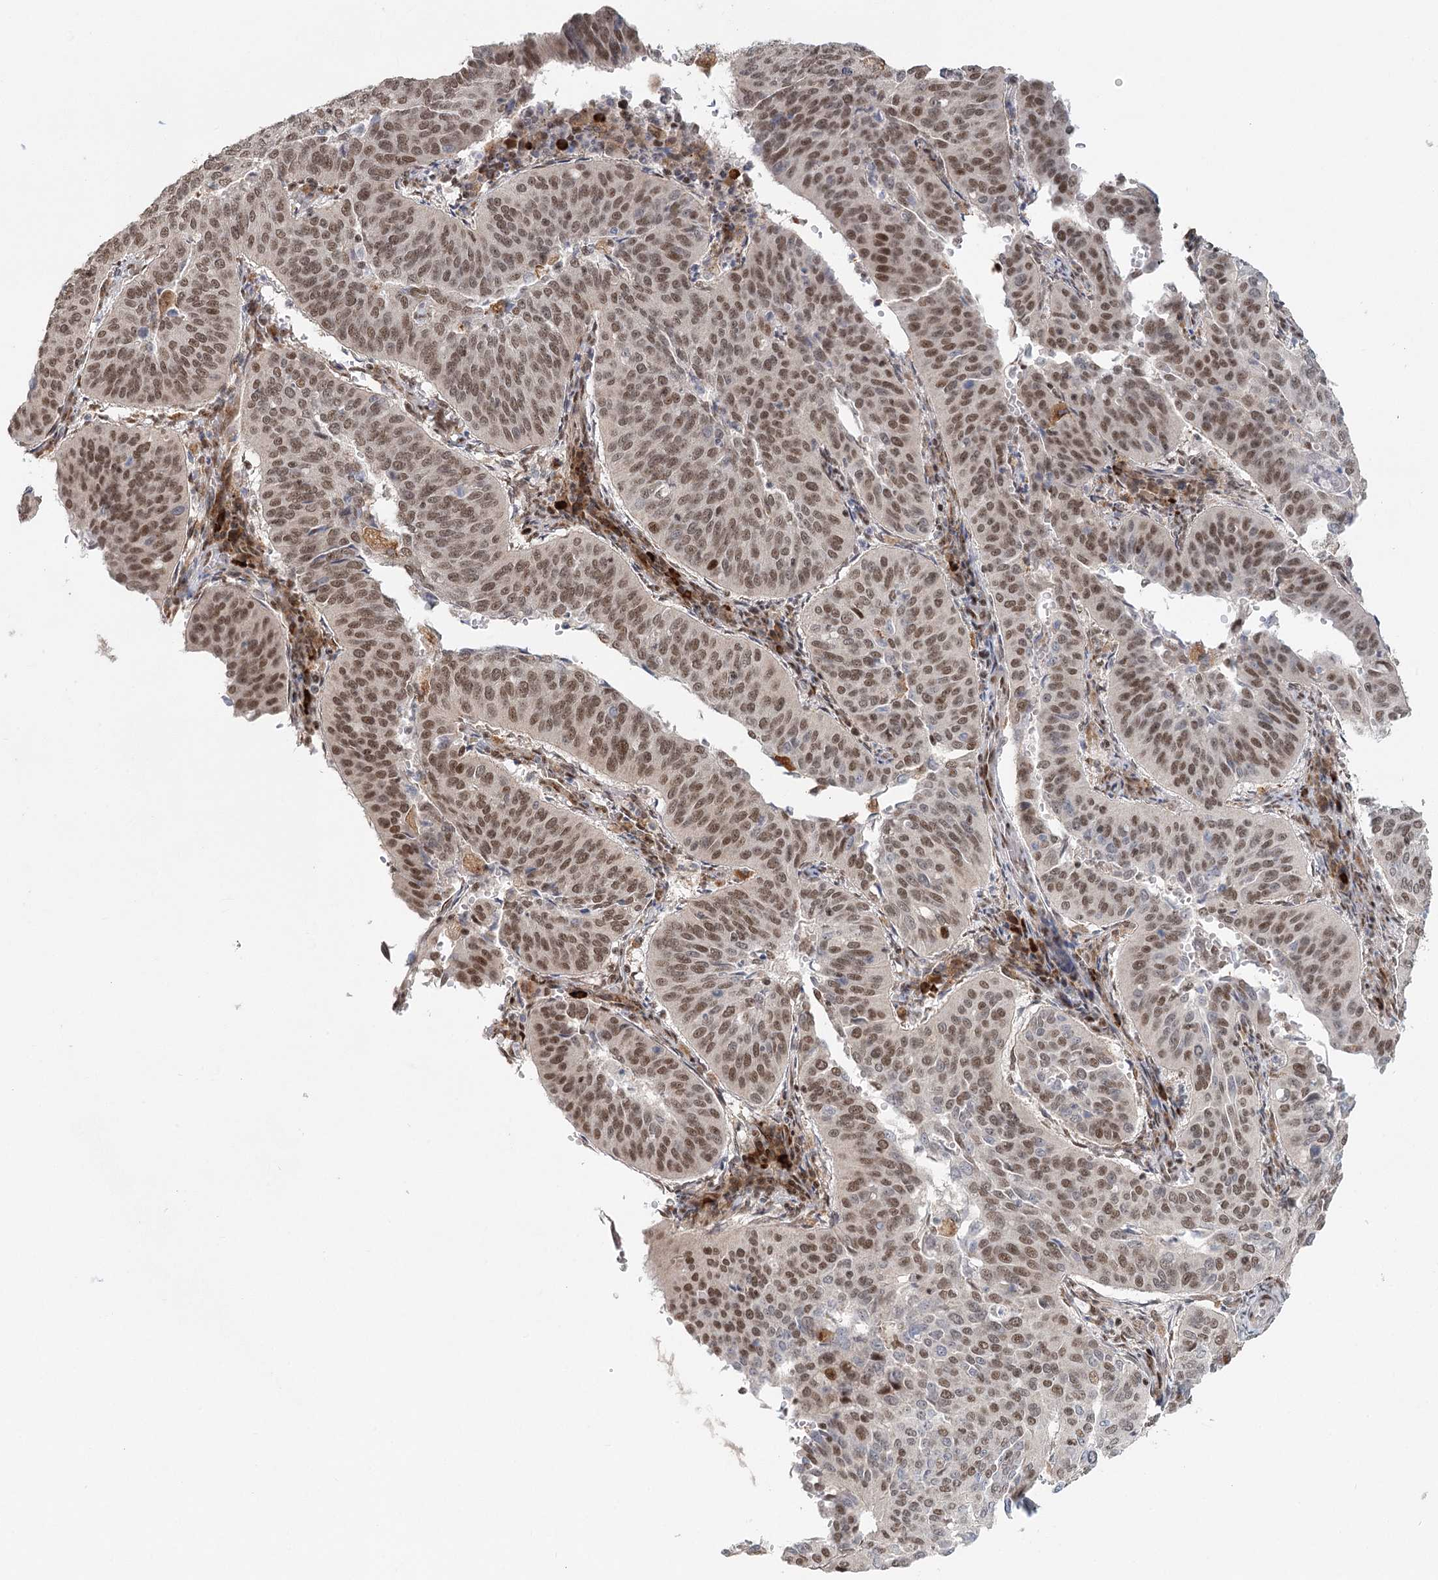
{"staining": {"intensity": "moderate", "quantity": ">75%", "location": "nuclear"}, "tissue": "cervical cancer", "cell_type": "Tumor cells", "image_type": "cancer", "snomed": [{"axis": "morphology", "description": "Normal tissue, NOS"}, {"axis": "morphology", "description": "Squamous cell carcinoma, NOS"}, {"axis": "topography", "description": "Cervix"}], "caption": "This is an image of IHC staining of cervical cancer (squamous cell carcinoma), which shows moderate positivity in the nuclear of tumor cells.", "gene": "BNIP5", "patient": {"sex": "female", "age": 39}}